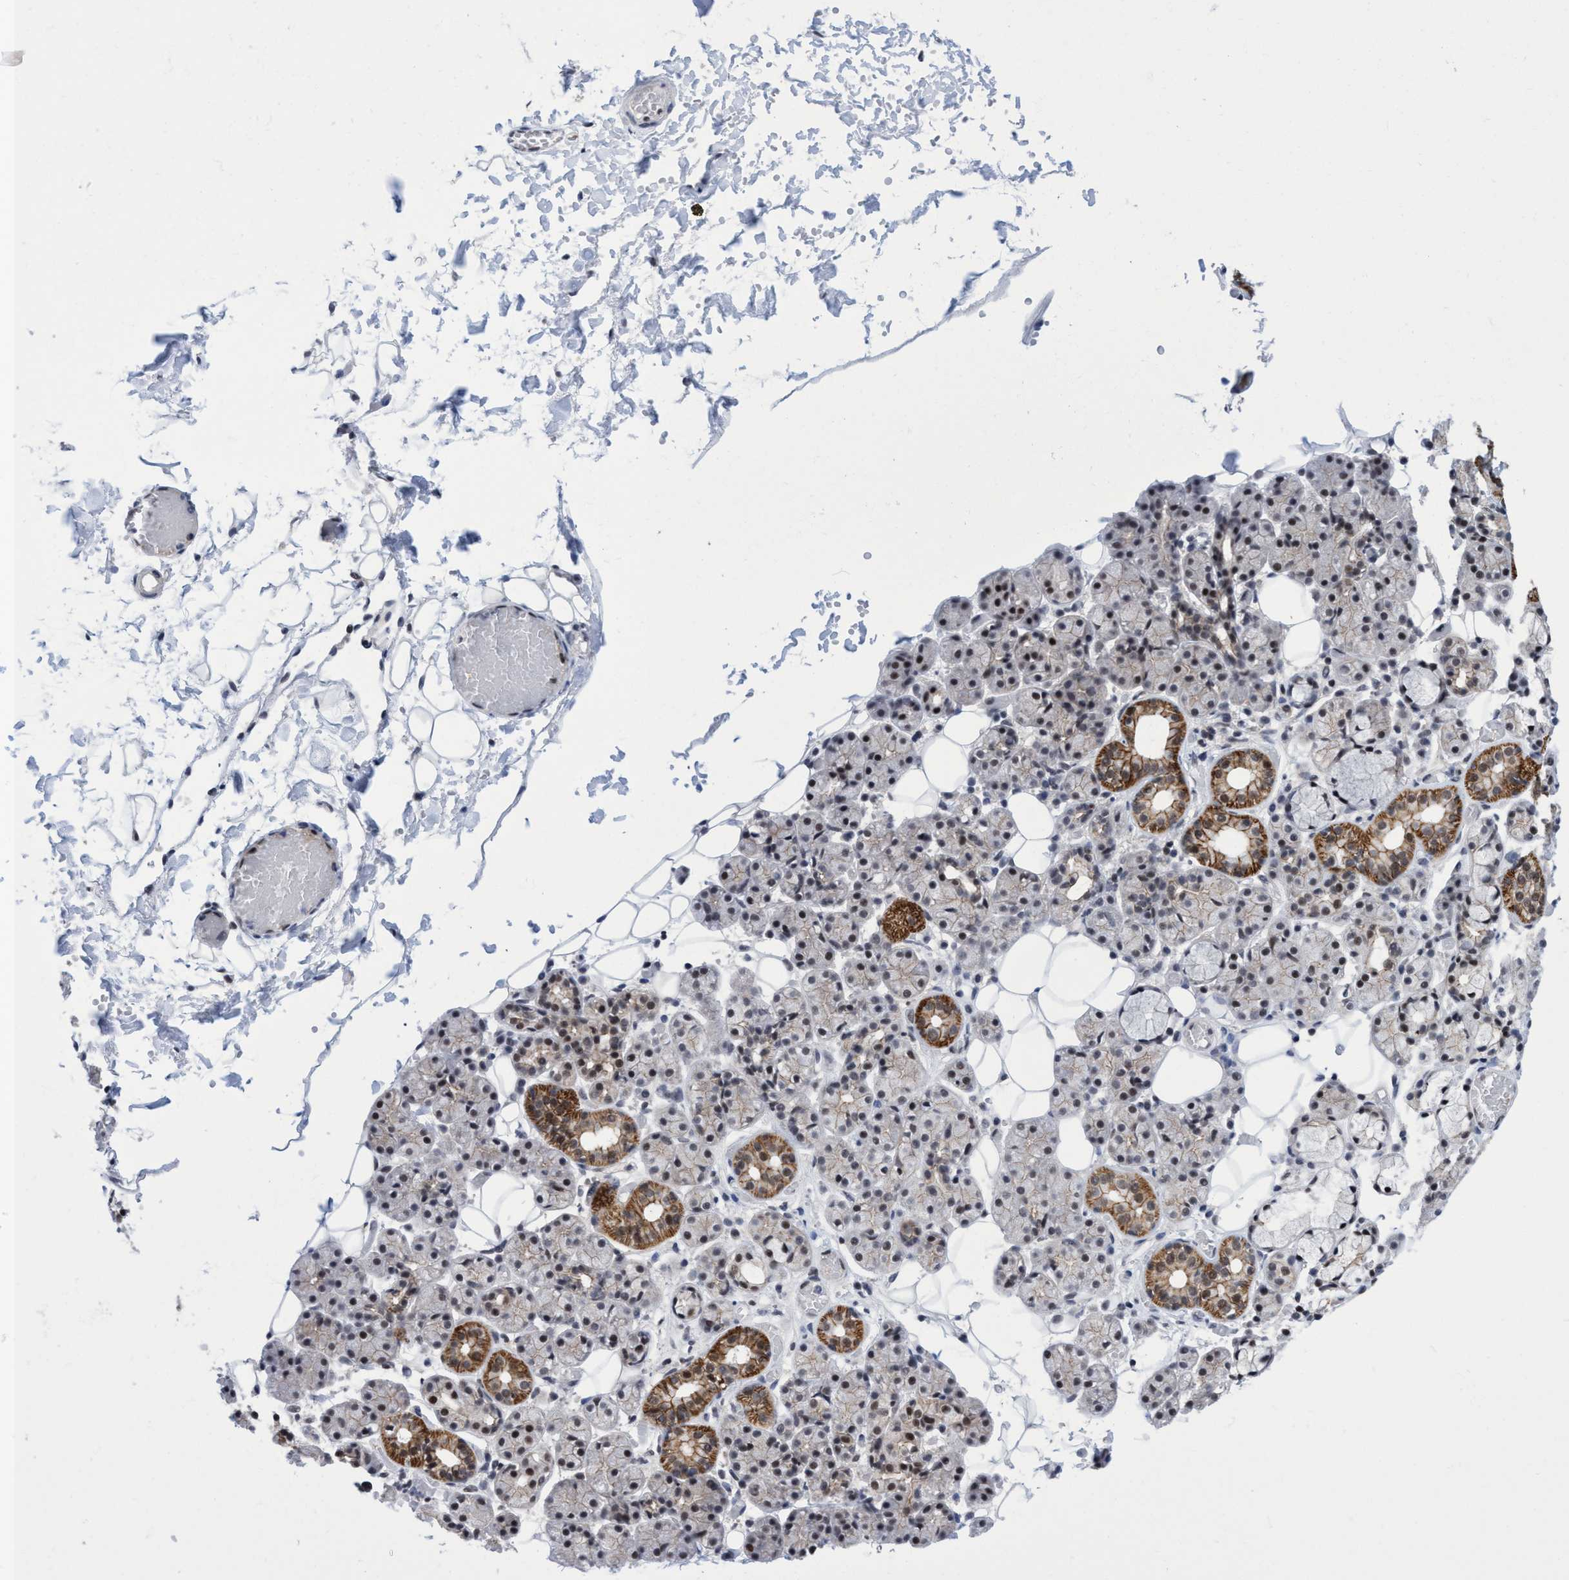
{"staining": {"intensity": "strong", "quantity": "25%-75%", "location": "cytoplasmic/membranous,nuclear"}, "tissue": "salivary gland", "cell_type": "Glandular cells", "image_type": "normal", "snomed": [{"axis": "morphology", "description": "Normal tissue, NOS"}, {"axis": "topography", "description": "Salivary gland"}], "caption": "Immunohistochemical staining of unremarkable salivary gland shows strong cytoplasmic/membranous,nuclear protein staining in approximately 25%-75% of glandular cells. Using DAB (brown) and hematoxylin (blue) stains, captured at high magnification using brightfield microscopy.", "gene": "C9orf78", "patient": {"sex": "male", "age": 63}}